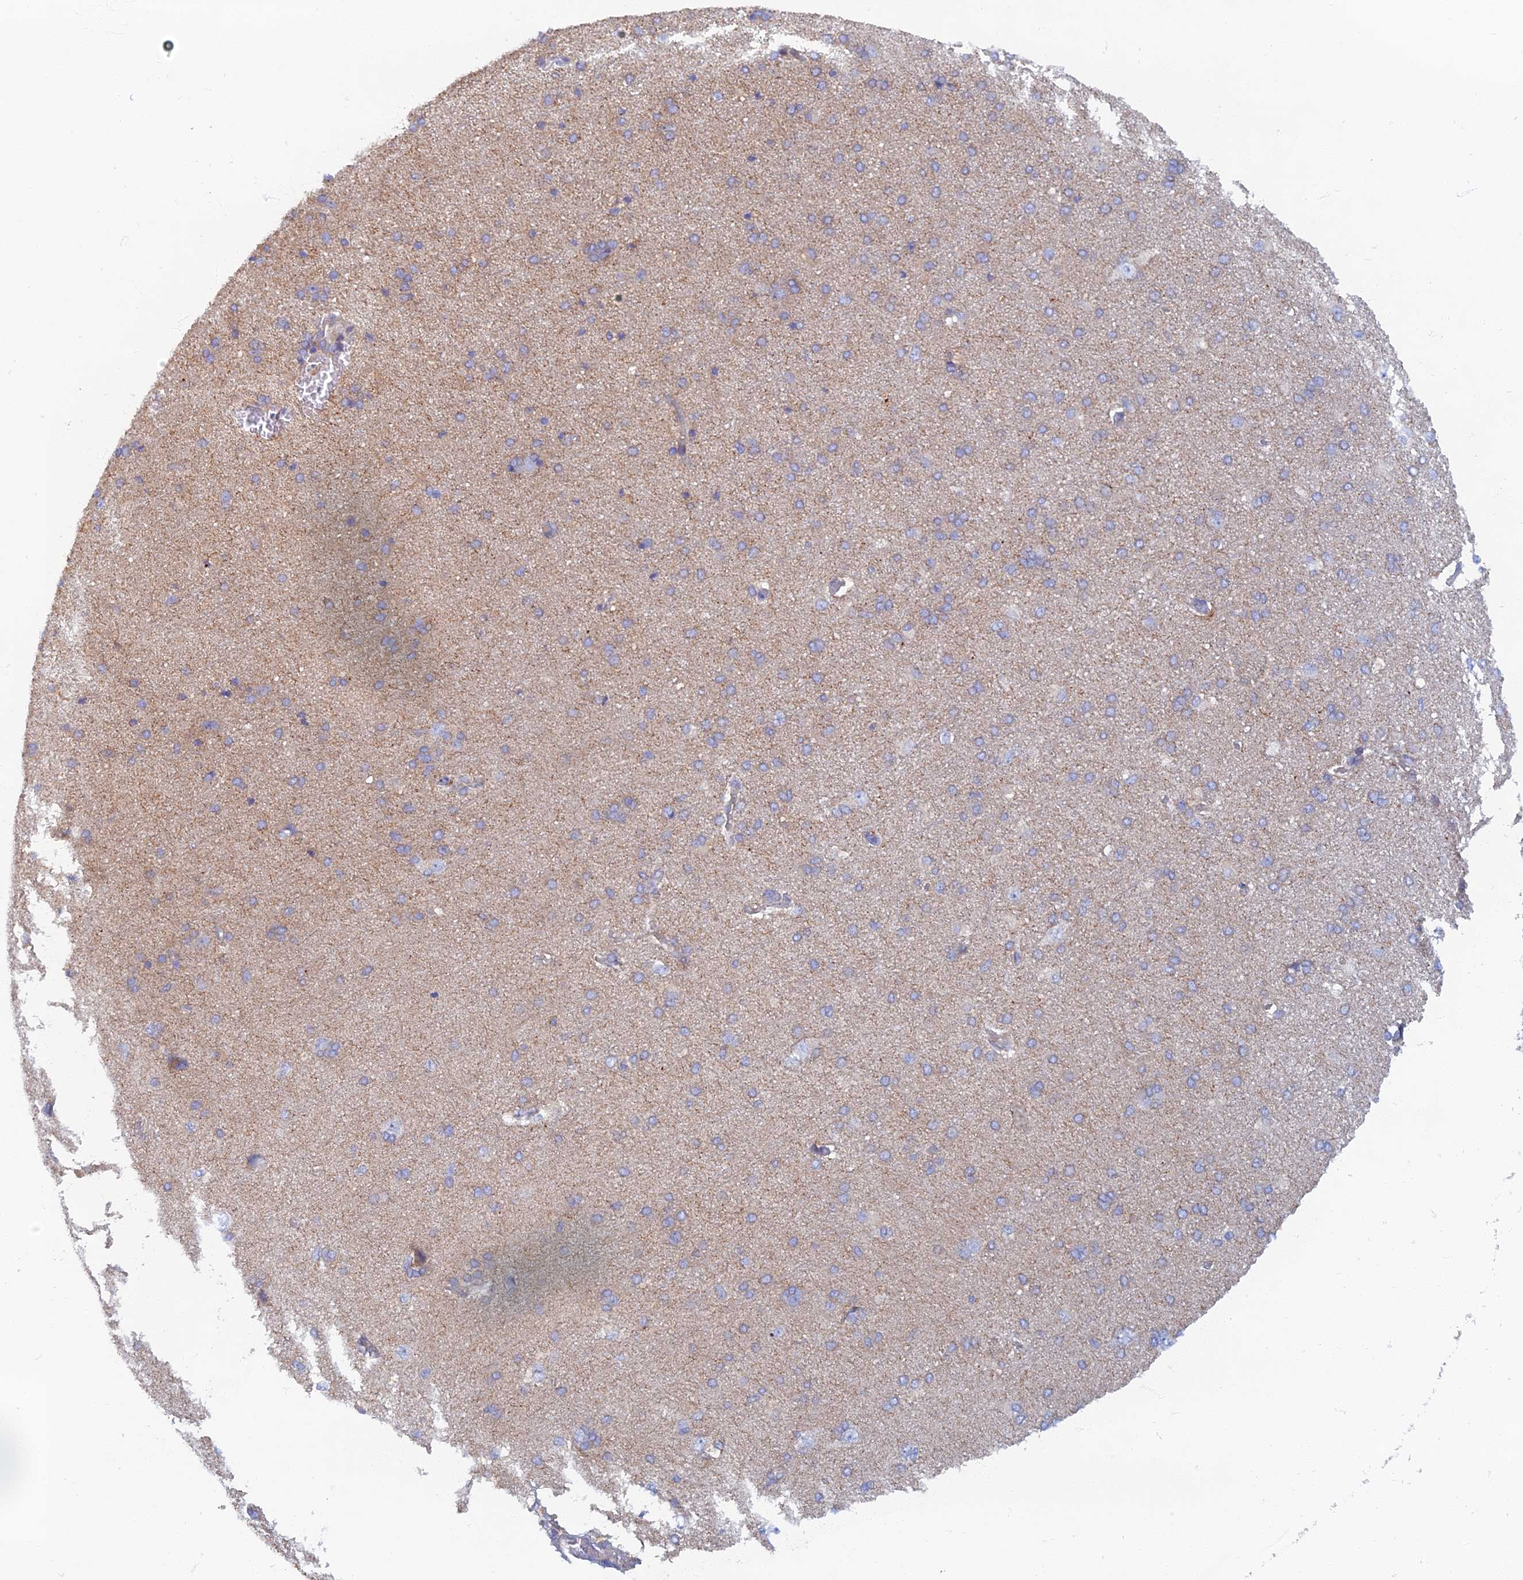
{"staining": {"intensity": "negative", "quantity": "none", "location": "none"}, "tissue": "cerebral cortex", "cell_type": "Endothelial cells", "image_type": "normal", "snomed": [{"axis": "morphology", "description": "Normal tissue, NOS"}, {"axis": "topography", "description": "Cerebral cortex"}], "caption": "Immunohistochemistry (IHC) of normal cerebral cortex demonstrates no positivity in endothelial cells. (IHC, brightfield microscopy, high magnification).", "gene": "TMEM44", "patient": {"sex": "male", "age": 62}}